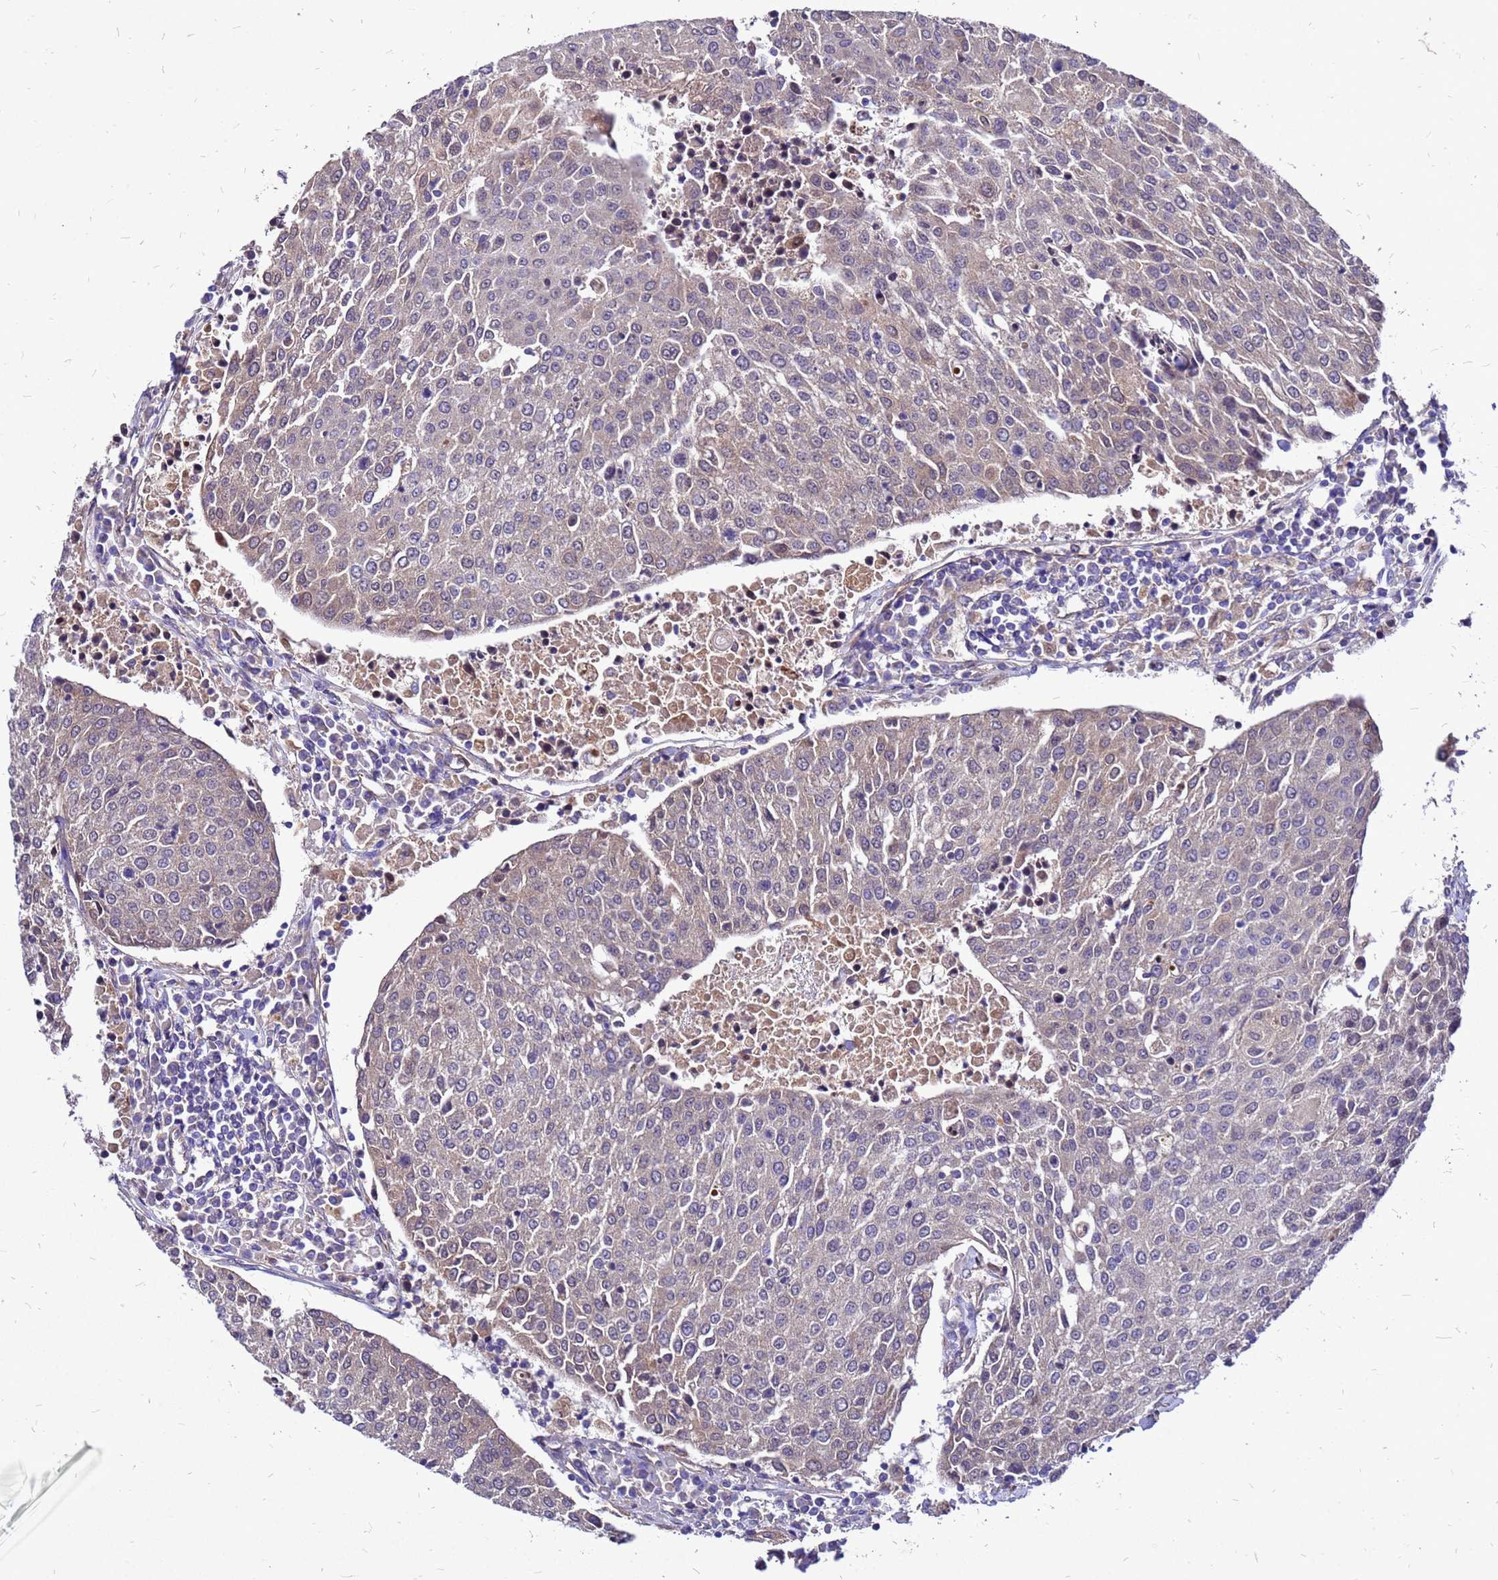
{"staining": {"intensity": "negative", "quantity": "none", "location": "none"}, "tissue": "urothelial cancer", "cell_type": "Tumor cells", "image_type": "cancer", "snomed": [{"axis": "morphology", "description": "Urothelial carcinoma, High grade"}, {"axis": "topography", "description": "Urinary bladder"}], "caption": "This is an immunohistochemistry (IHC) micrograph of human urothelial cancer. There is no positivity in tumor cells.", "gene": "DUSP23", "patient": {"sex": "female", "age": 85}}